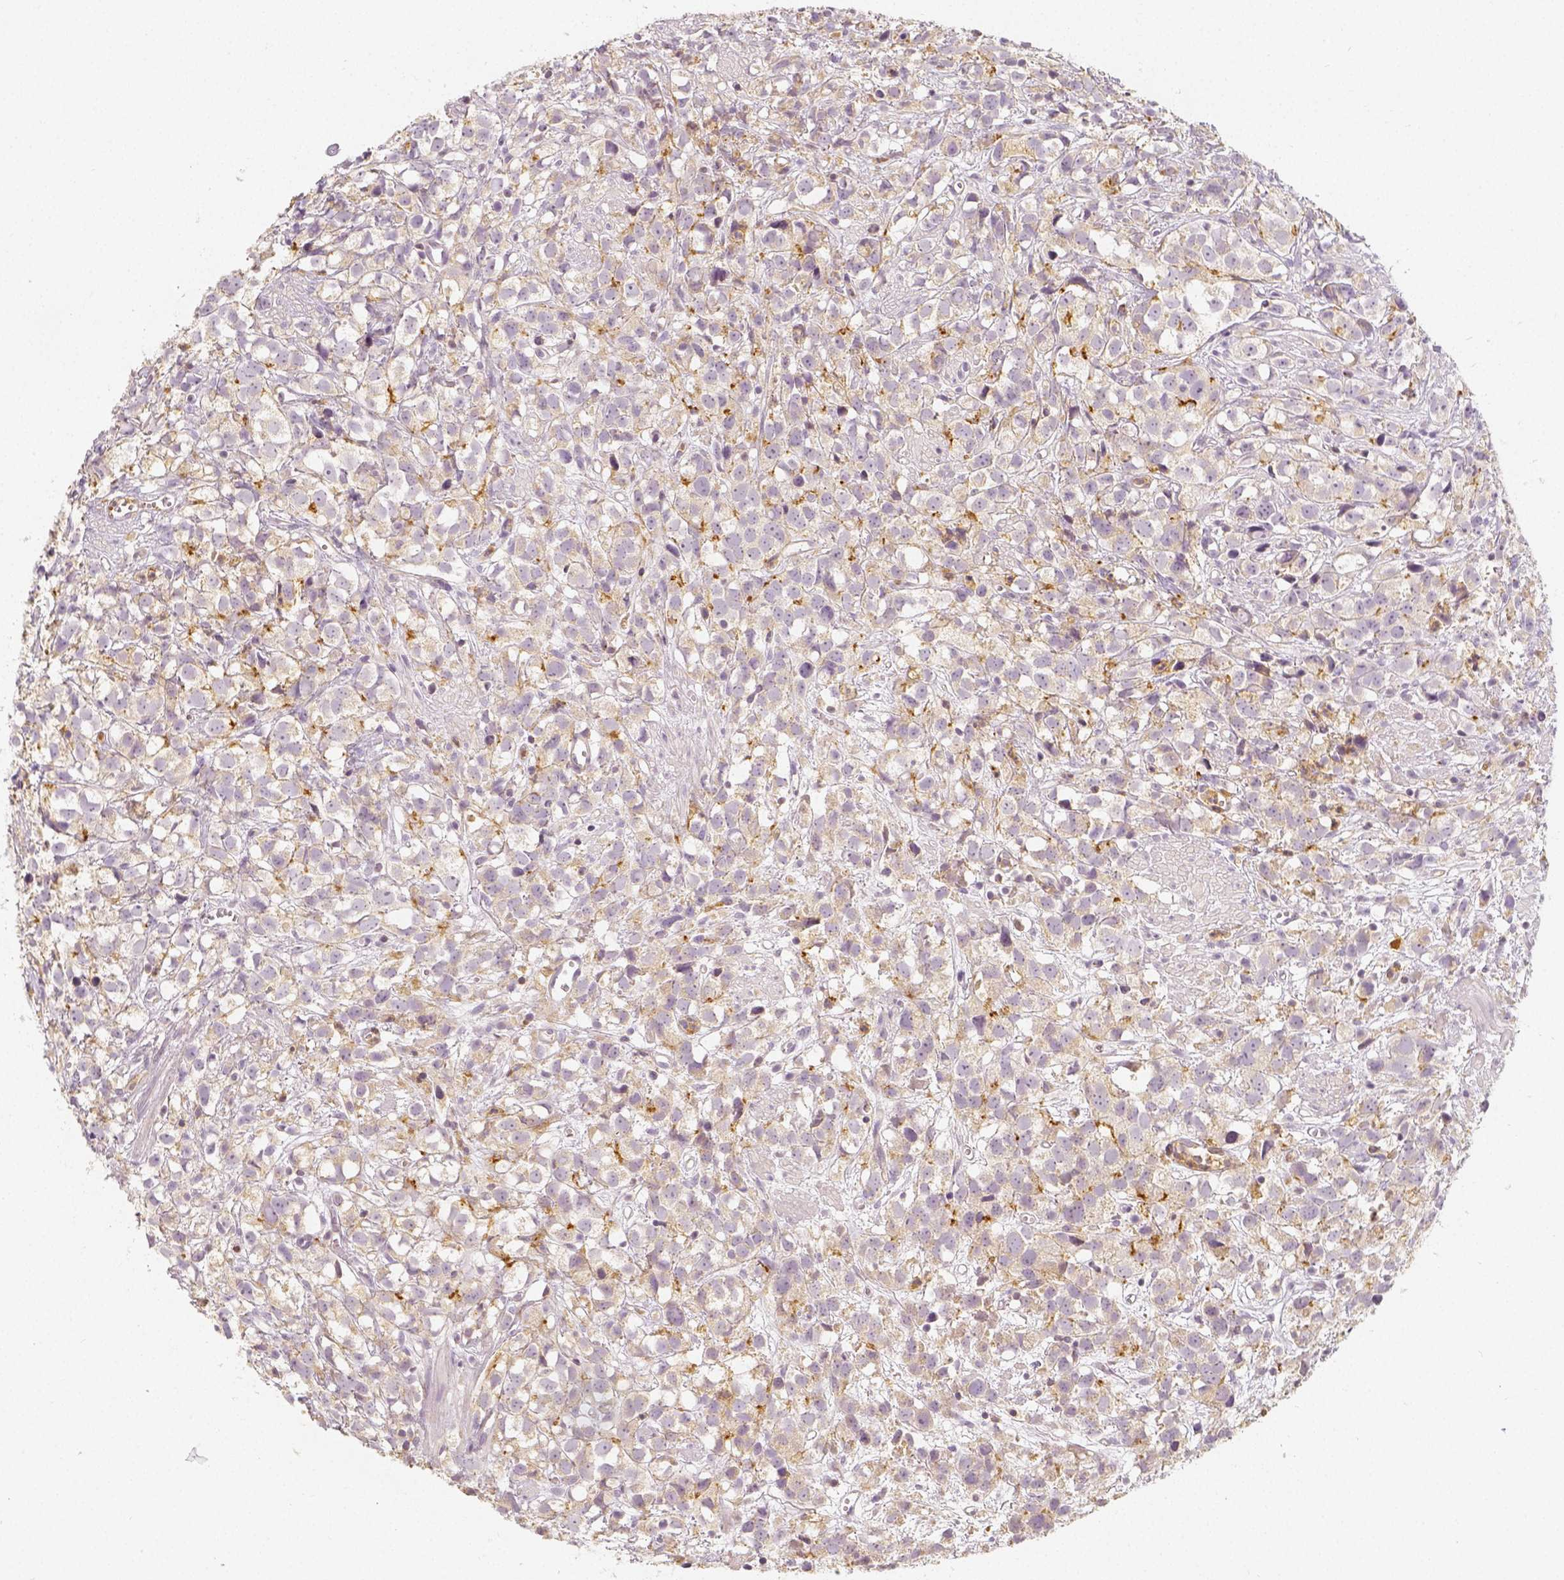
{"staining": {"intensity": "negative", "quantity": "none", "location": "none"}, "tissue": "prostate cancer", "cell_type": "Tumor cells", "image_type": "cancer", "snomed": [{"axis": "morphology", "description": "Adenocarcinoma, High grade"}, {"axis": "topography", "description": "Prostate"}], "caption": "Immunohistochemistry (IHC) image of prostate cancer (high-grade adenocarcinoma) stained for a protein (brown), which exhibits no staining in tumor cells.", "gene": "PTPRJ", "patient": {"sex": "male", "age": 68}}